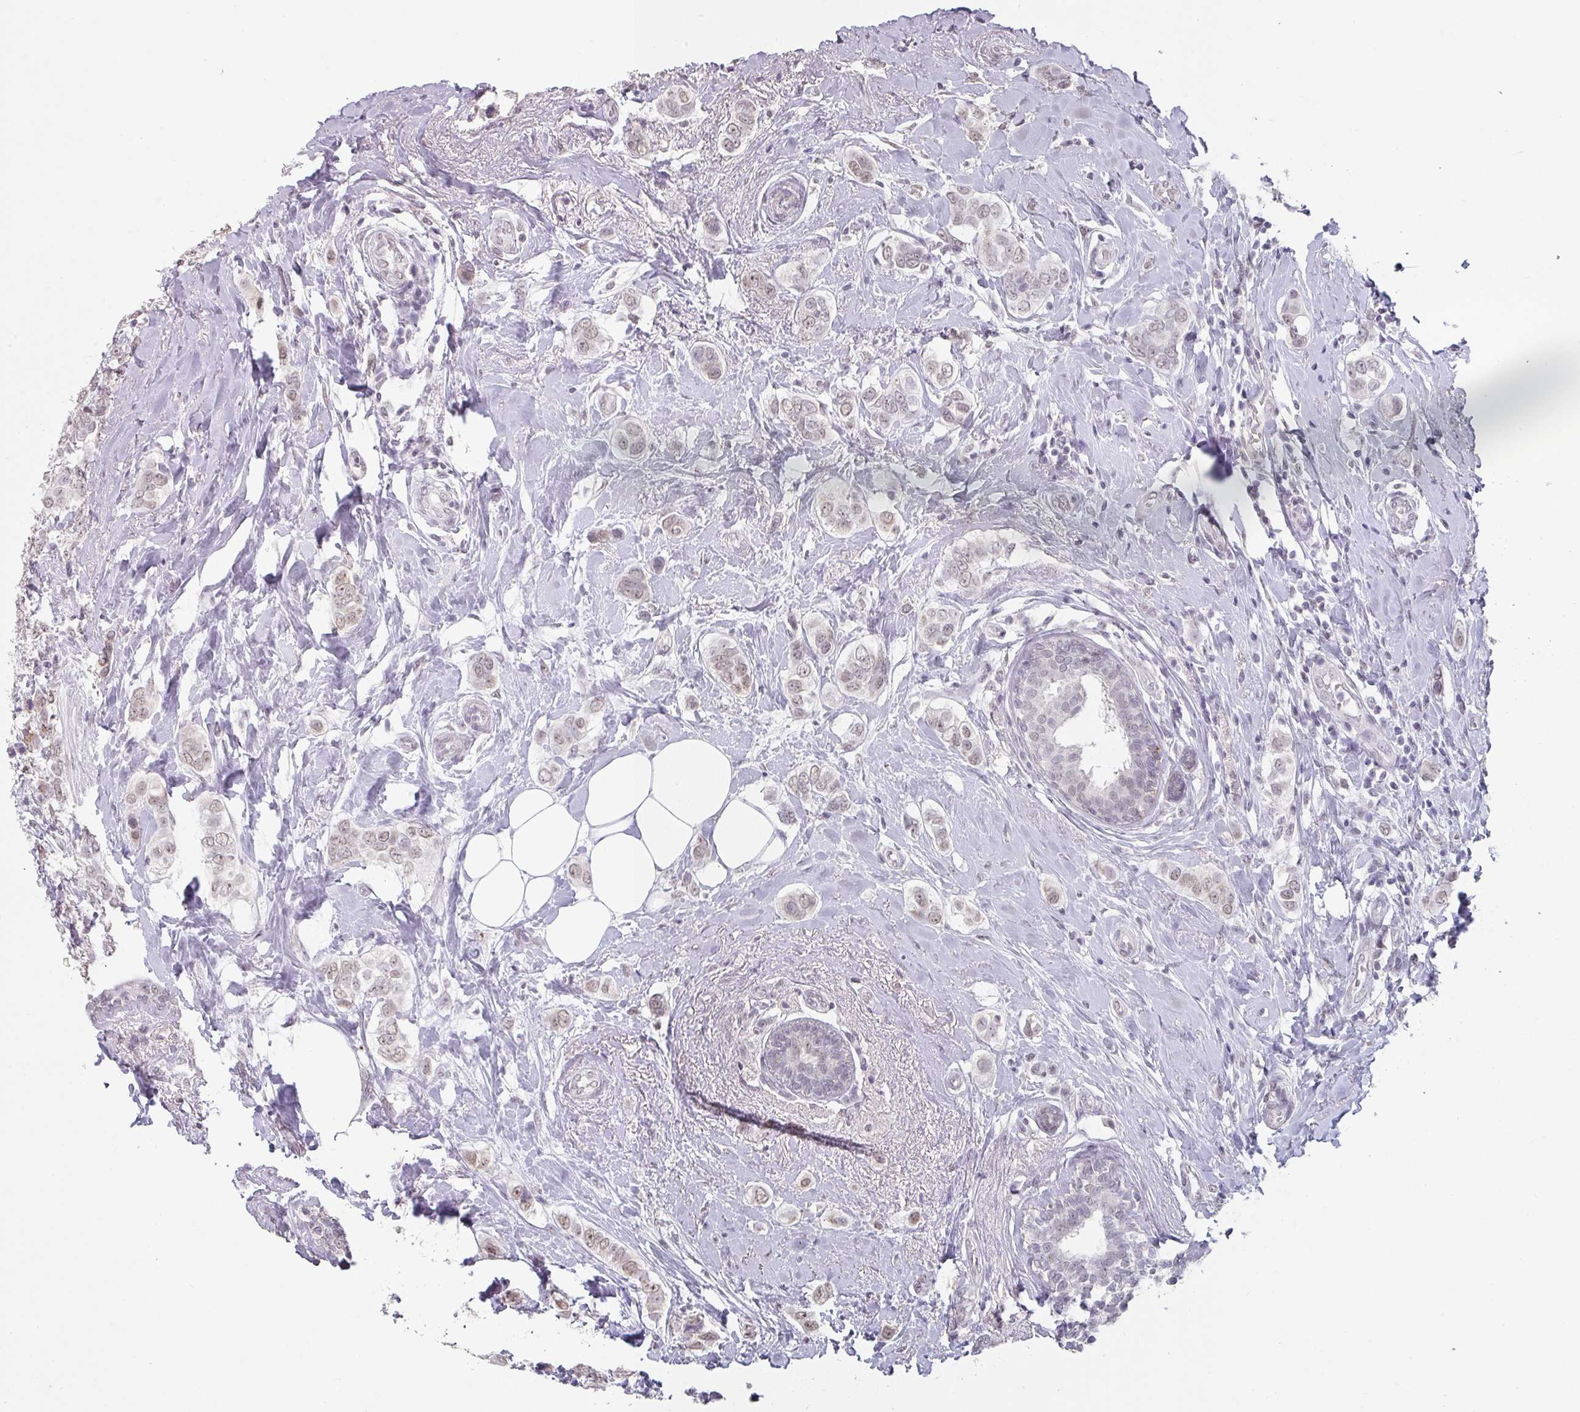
{"staining": {"intensity": "weak", "quantity": ">75%", "location": "nuclear"}, "tissue": "breast cancer", "cell_type": "Tumor cells", "image_type": "cancer", "snomed": [{"axis": "morphology", "description": "Lobular carcinoma"}, {"axis": "topography", "description": "Breast"}], "caption": "Immunohistochemistry image of neoplastic tissue: human breast cancer stained using immunohistochemistry (IHC) displays low levels of weak protein expression localized specifically in the nuclear of tumor cells, appearing as a nuclear brown color.", "gene": "SPRR1A", "patient": {"sex": "female", "age": 51}}